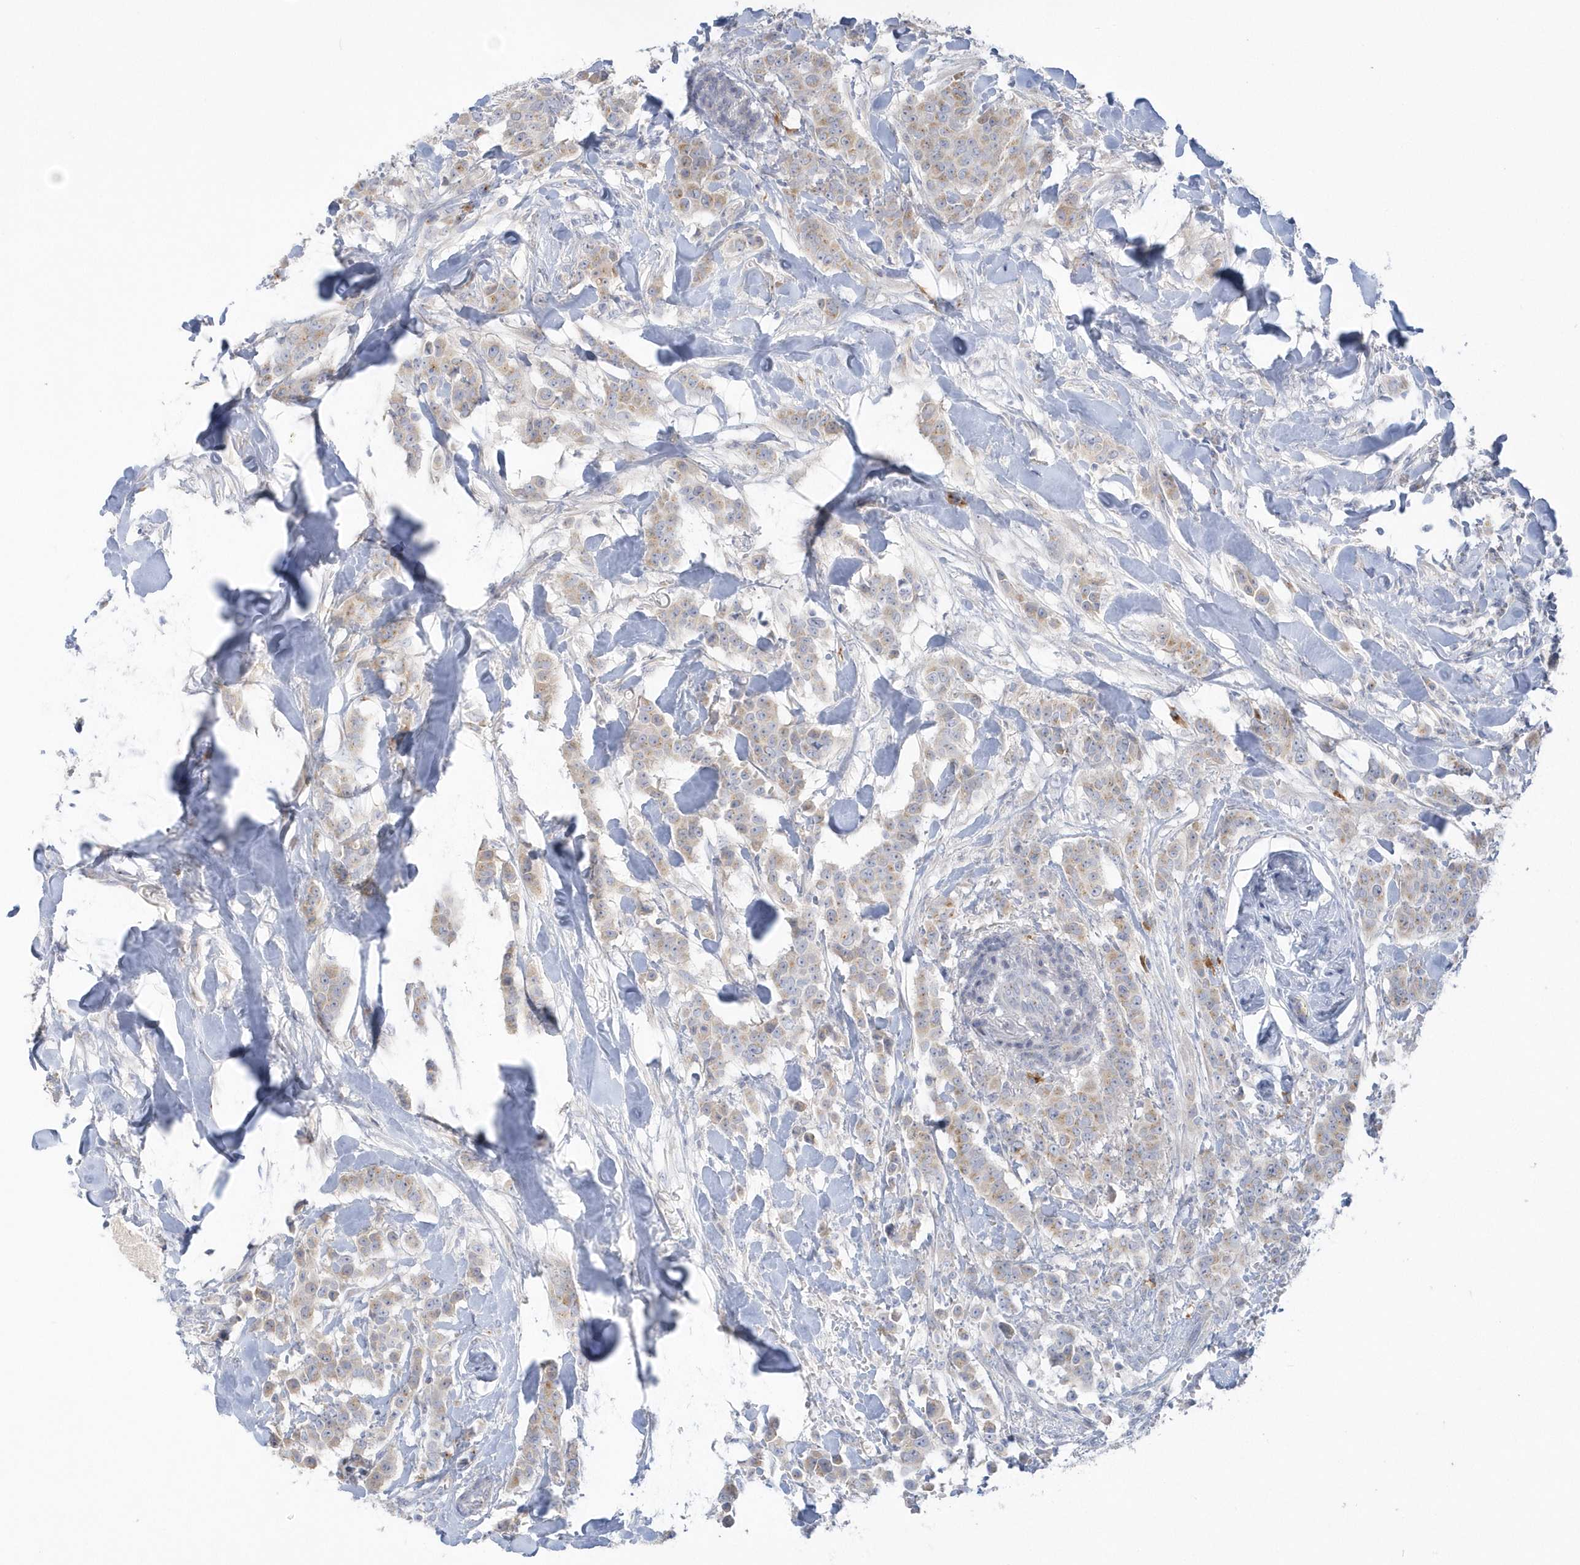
{"staining": {"intensity": "moderate", "quantity": ">75%", "location": "cytoplasmic/membranous"}, "tissue": "breast cancer", "cell_type": "Tumor cells", "image_type": "cancer", "snomed": [{"axis": "morphology", "description": "Duct carcinoma"}, {"axis": "topography", "description": "Breast"}], "caption": "IHC micrograph of breast invasive ductal carcinoma stained for a protein (brown), which demonstrates medium levels of moderate cytoplasmic/membranous expression in about >75% of tumor cells.", "gene": "SEMA3D", "patient": {"sex": "female", "age": 40}}